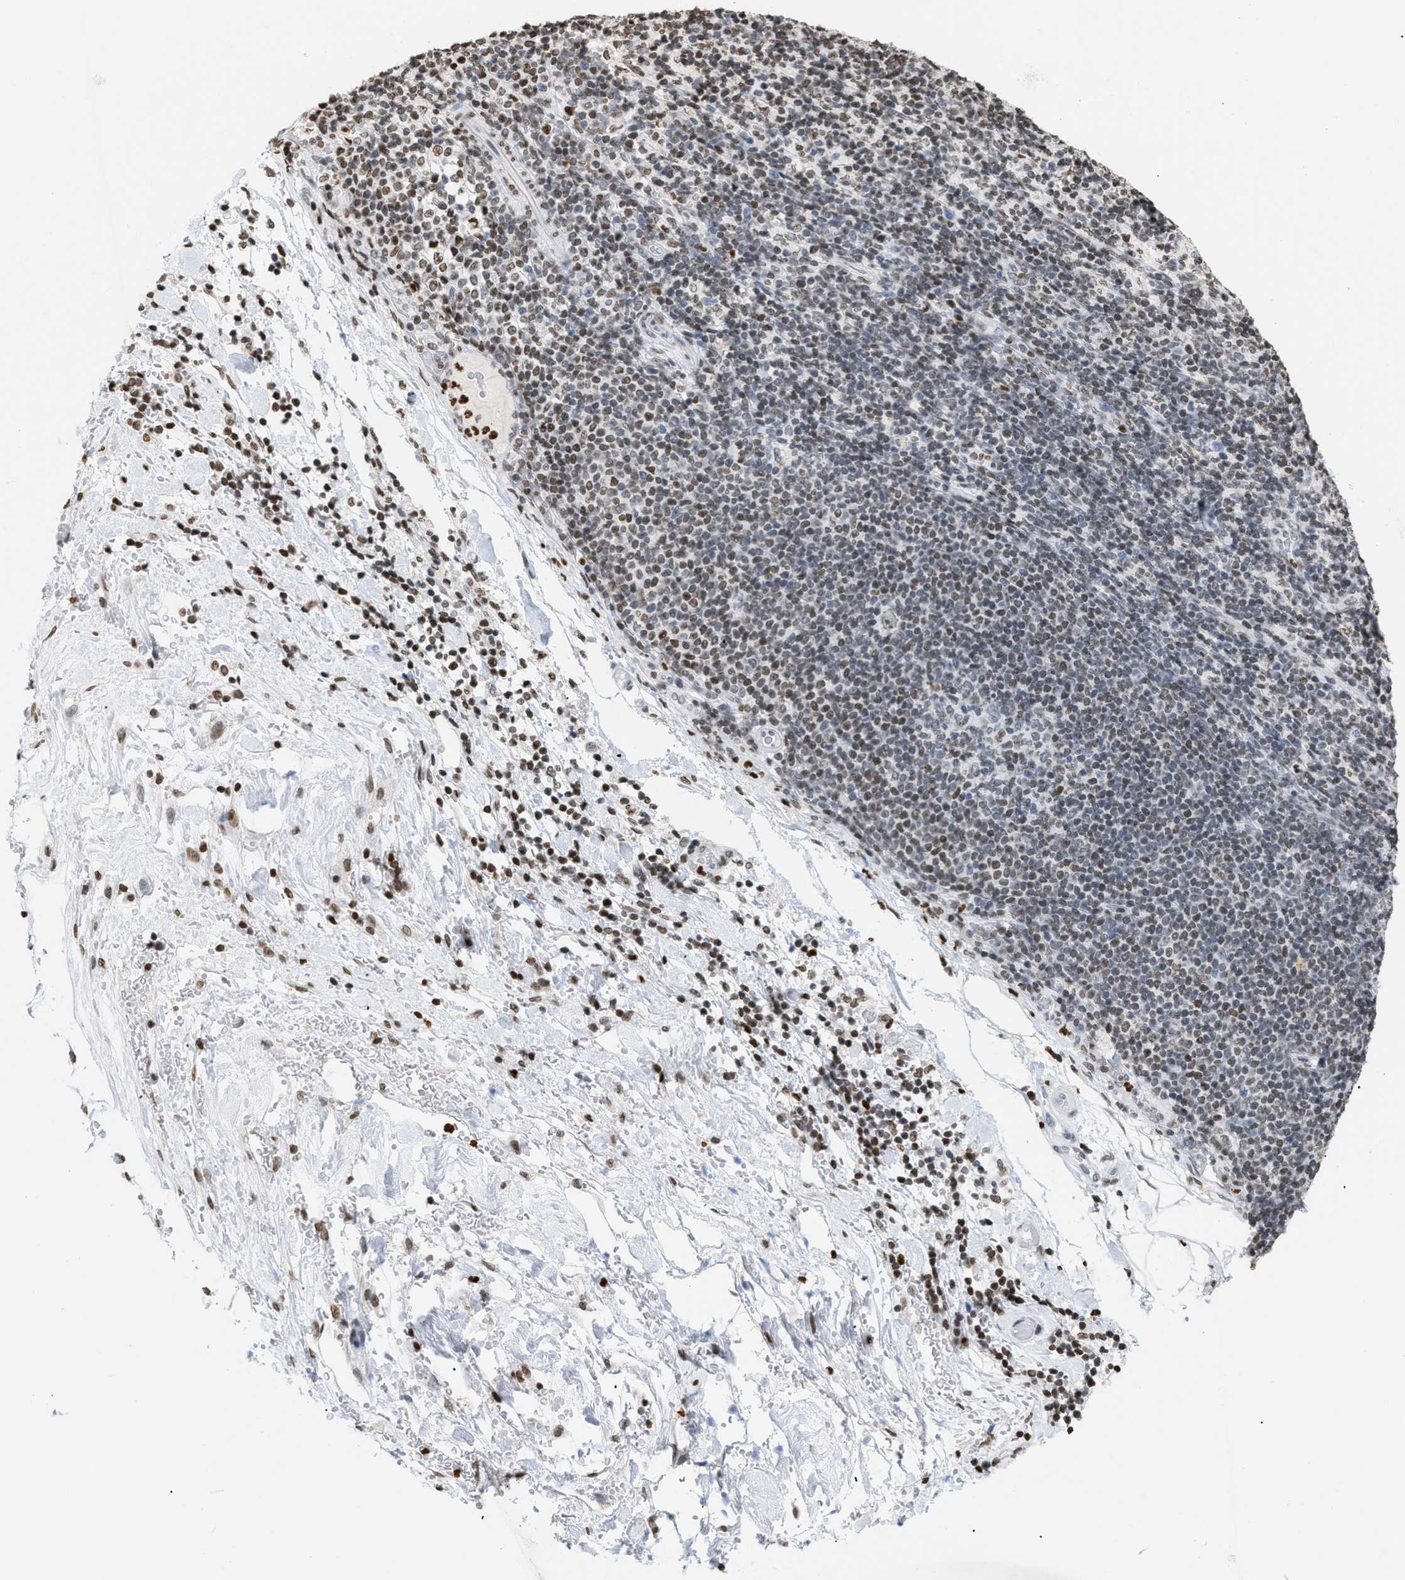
{"staining": {"intensity": "weak", "quantity": ">75%", "location": "nuclear"}, "tissue": "pancreatic cancer", "cell_type": "Tumor cells", "image_type": "cancer", "snomed": [{"axis": "morphology", "description": "Adenocarcinoma, NOS"}, {"axis": "topography", "description": "Pancreas"}], "caption": "This histopathology image exhibits pancreatic cancer stained with IHC to label a protein in brown. The nuclear of tumor cells show weak positivity for the protein. Nuclei are counter-stained blue.", "gene": "HMGN2", "patient": {"sex": "female", "age": 71}}